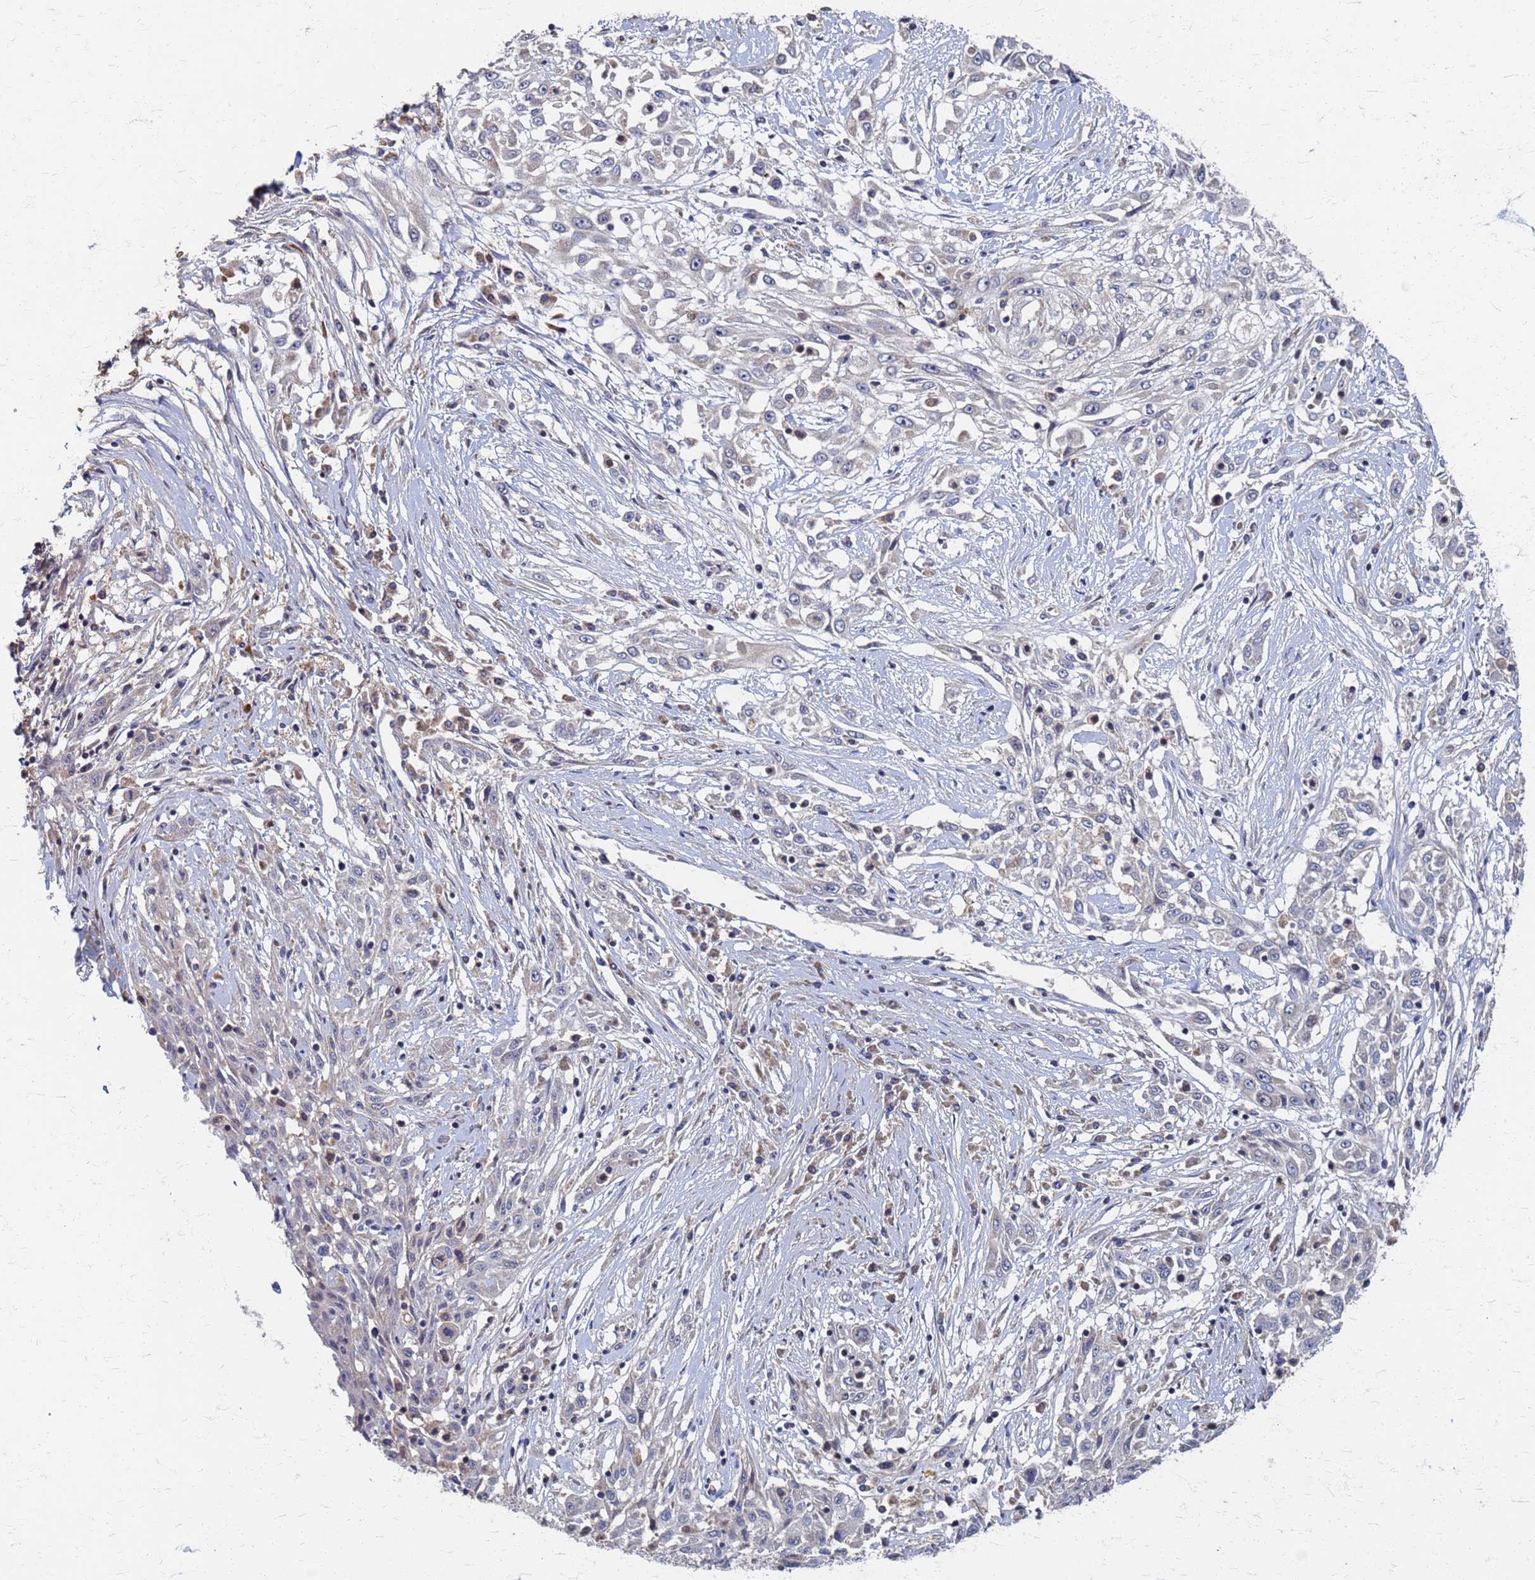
{"staining": {"intensity": "weak", "quantity": "<25%", "location": "cytoplasmic/membranous"}, "tissue": "skin cancer", "cell_type": "Tumor cells", "image_type": "cancer", "snomed": [{"axis": "morphology", "description": "Squamous cell carcinoma, NOS"}, {"axis": "morphology", "description": "Squamous cell carcinoma, metastatic, NOS"}, {"axis": "topography", "description": "Skin"}, {"axis": "topography", "description": "Lymph node"}], "caption": "This is an immunohistochemistry (IHC) photomicrograph of human skin squamous cell carcinoma. There is no staining in tumor cells.", "gene": "ATPAF1", "patient": {"sex": "male", "age": 75}}